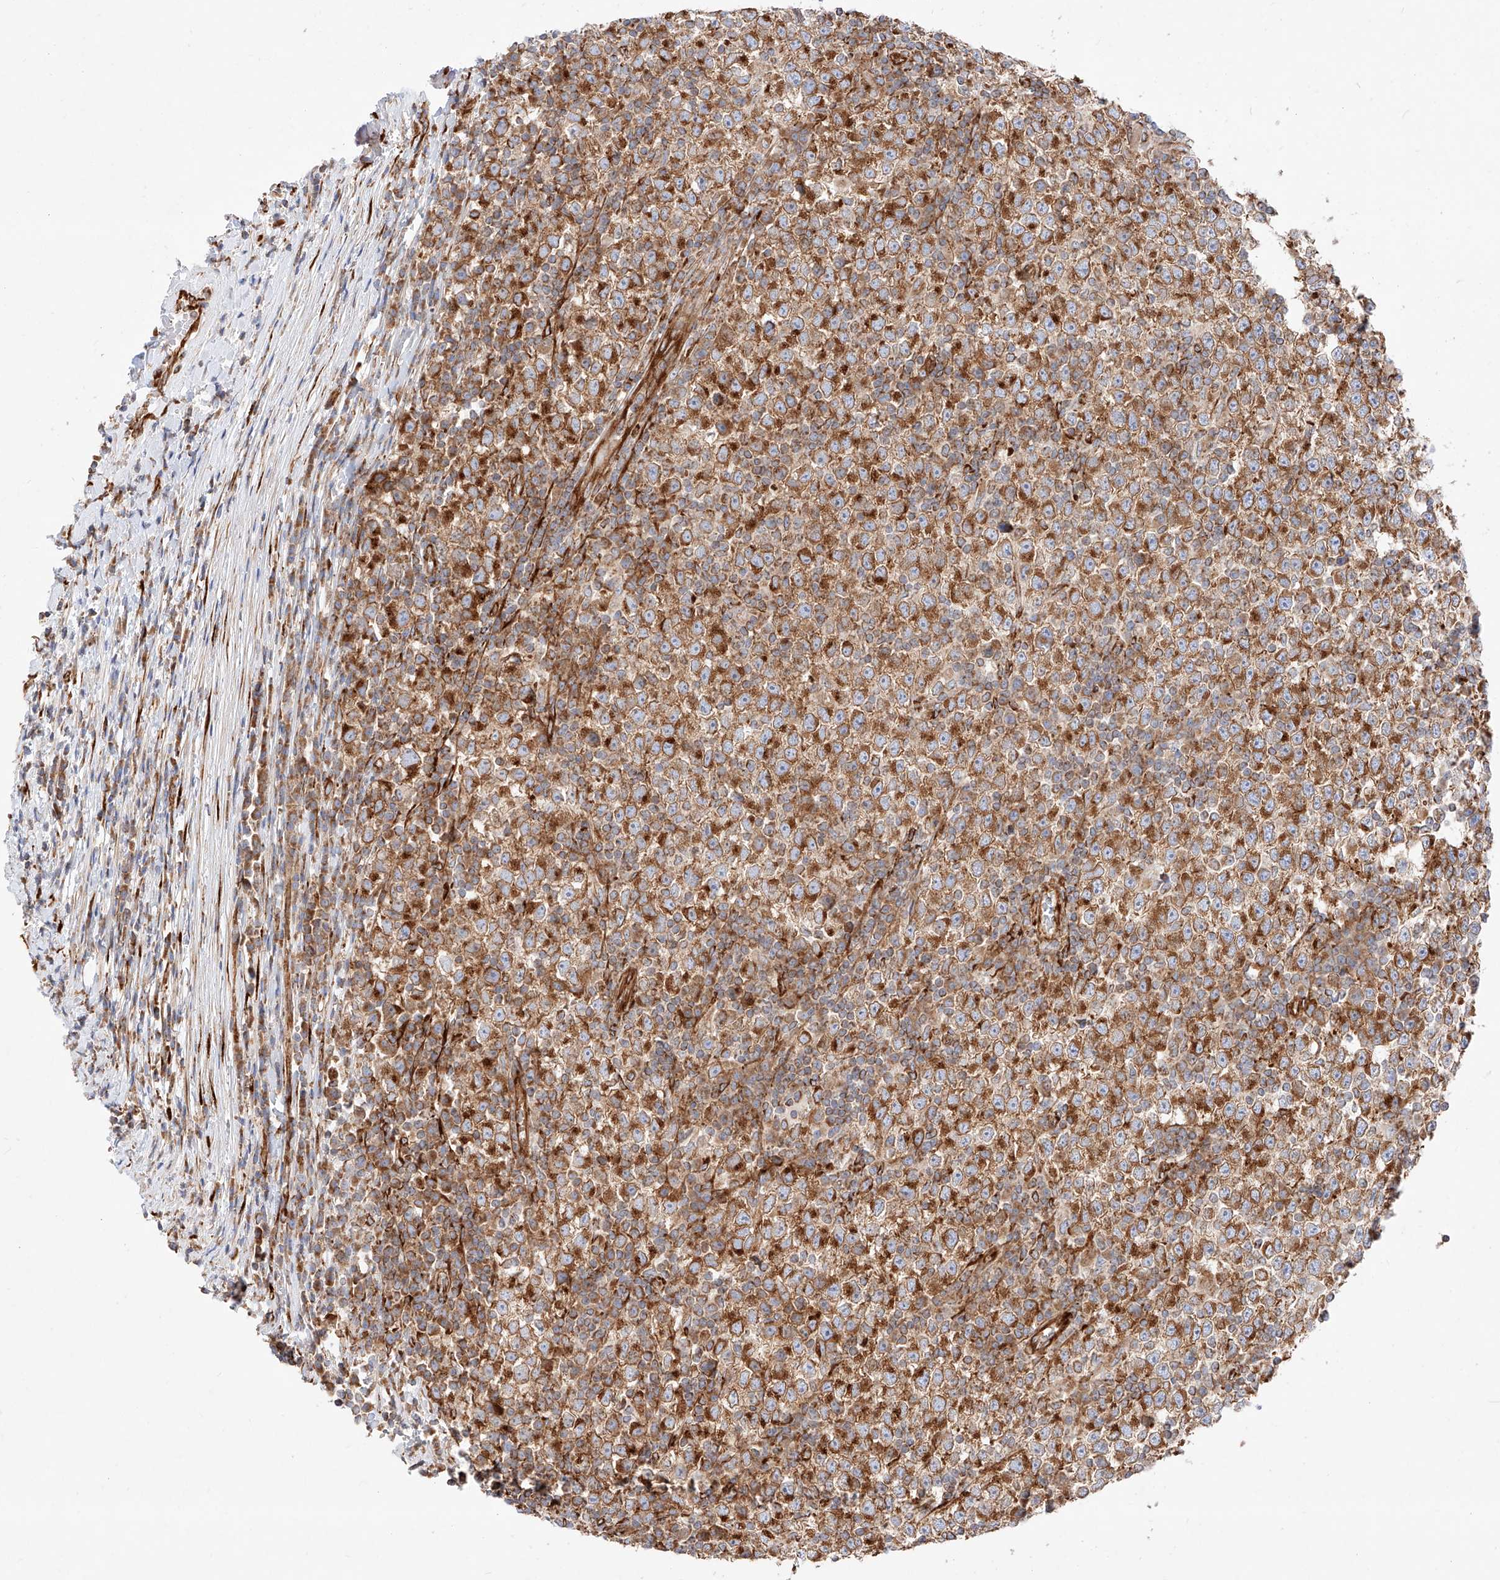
{"staining": {"intensity": "strong", "quantity": ">75%", "location": "cytoplasmic/membranous"}, "tissue": "testis cancer", "cell_type": "Tumor cells", "image_type": "cancer", "snomed": [{"axis": "morphology", "description": "Seminoma, NOS"}, {"axis": "topography", "description": "Testis"}], "caption": "Protein expression analysis of human seminoma (testis) reveals strong cytoplasmic/membranous staining in about >75% of tumor cells.", "gene": "CSGALNACT2", "patient": {"sex": "male", "age": 65}}